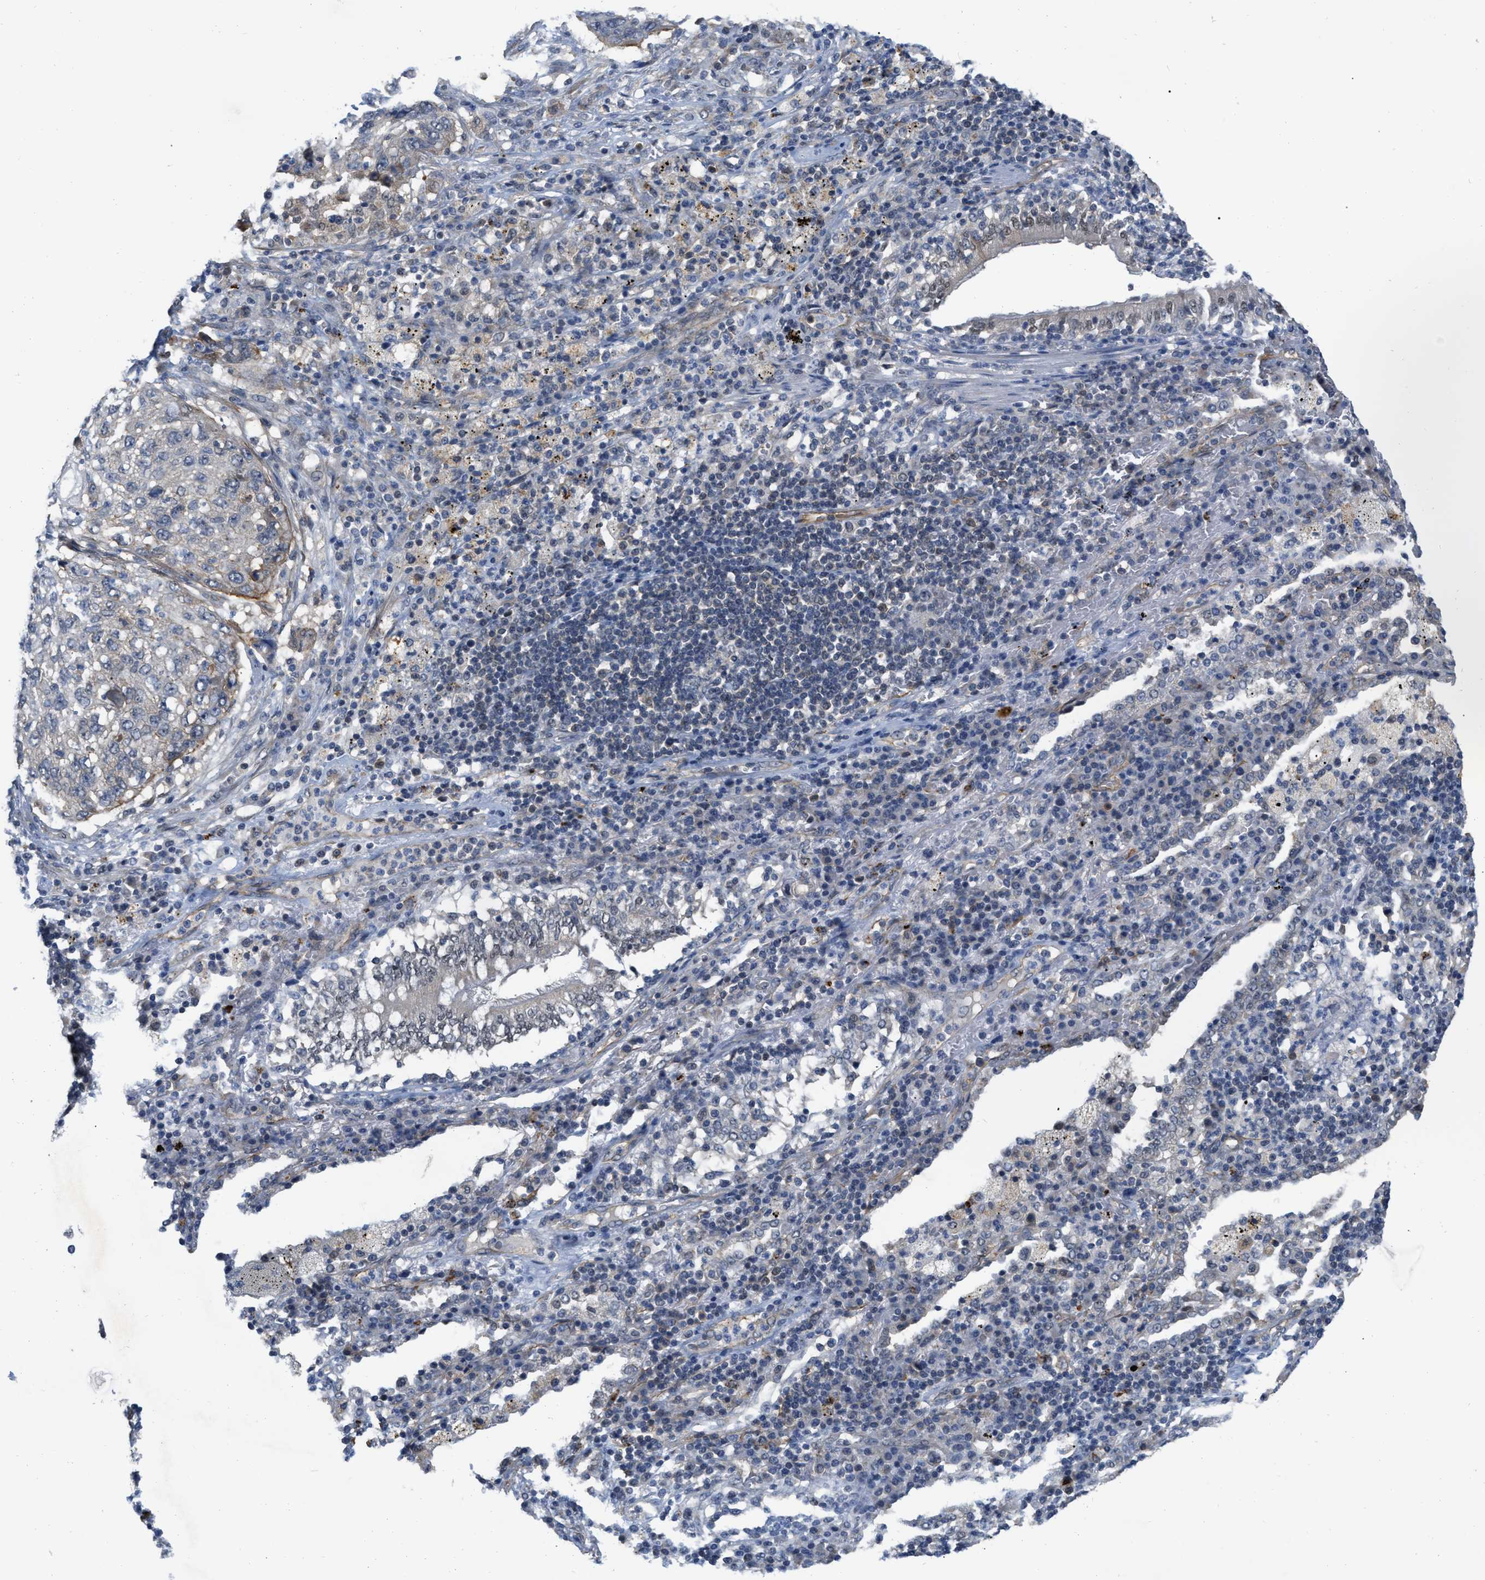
{"staining": {"intensity": "negative", "quantity": "none", "location": "none"}, "tissue": "lung cancer", "cell_type": "Tumor cells", "image_type": "cancer", "snomed": [{"axis": "morphology", "description": "Squamous cell carcinoma, NOS"}, {"axis": "topography", "description": "Lung"}], "caption": "Tumor cells are negative for brown protein staining in lung squamous cell carcinoma. Nuclei are stained in blue.", "gene": "NAPEPLD", "patient": {"sex": "female", "age": 63}}